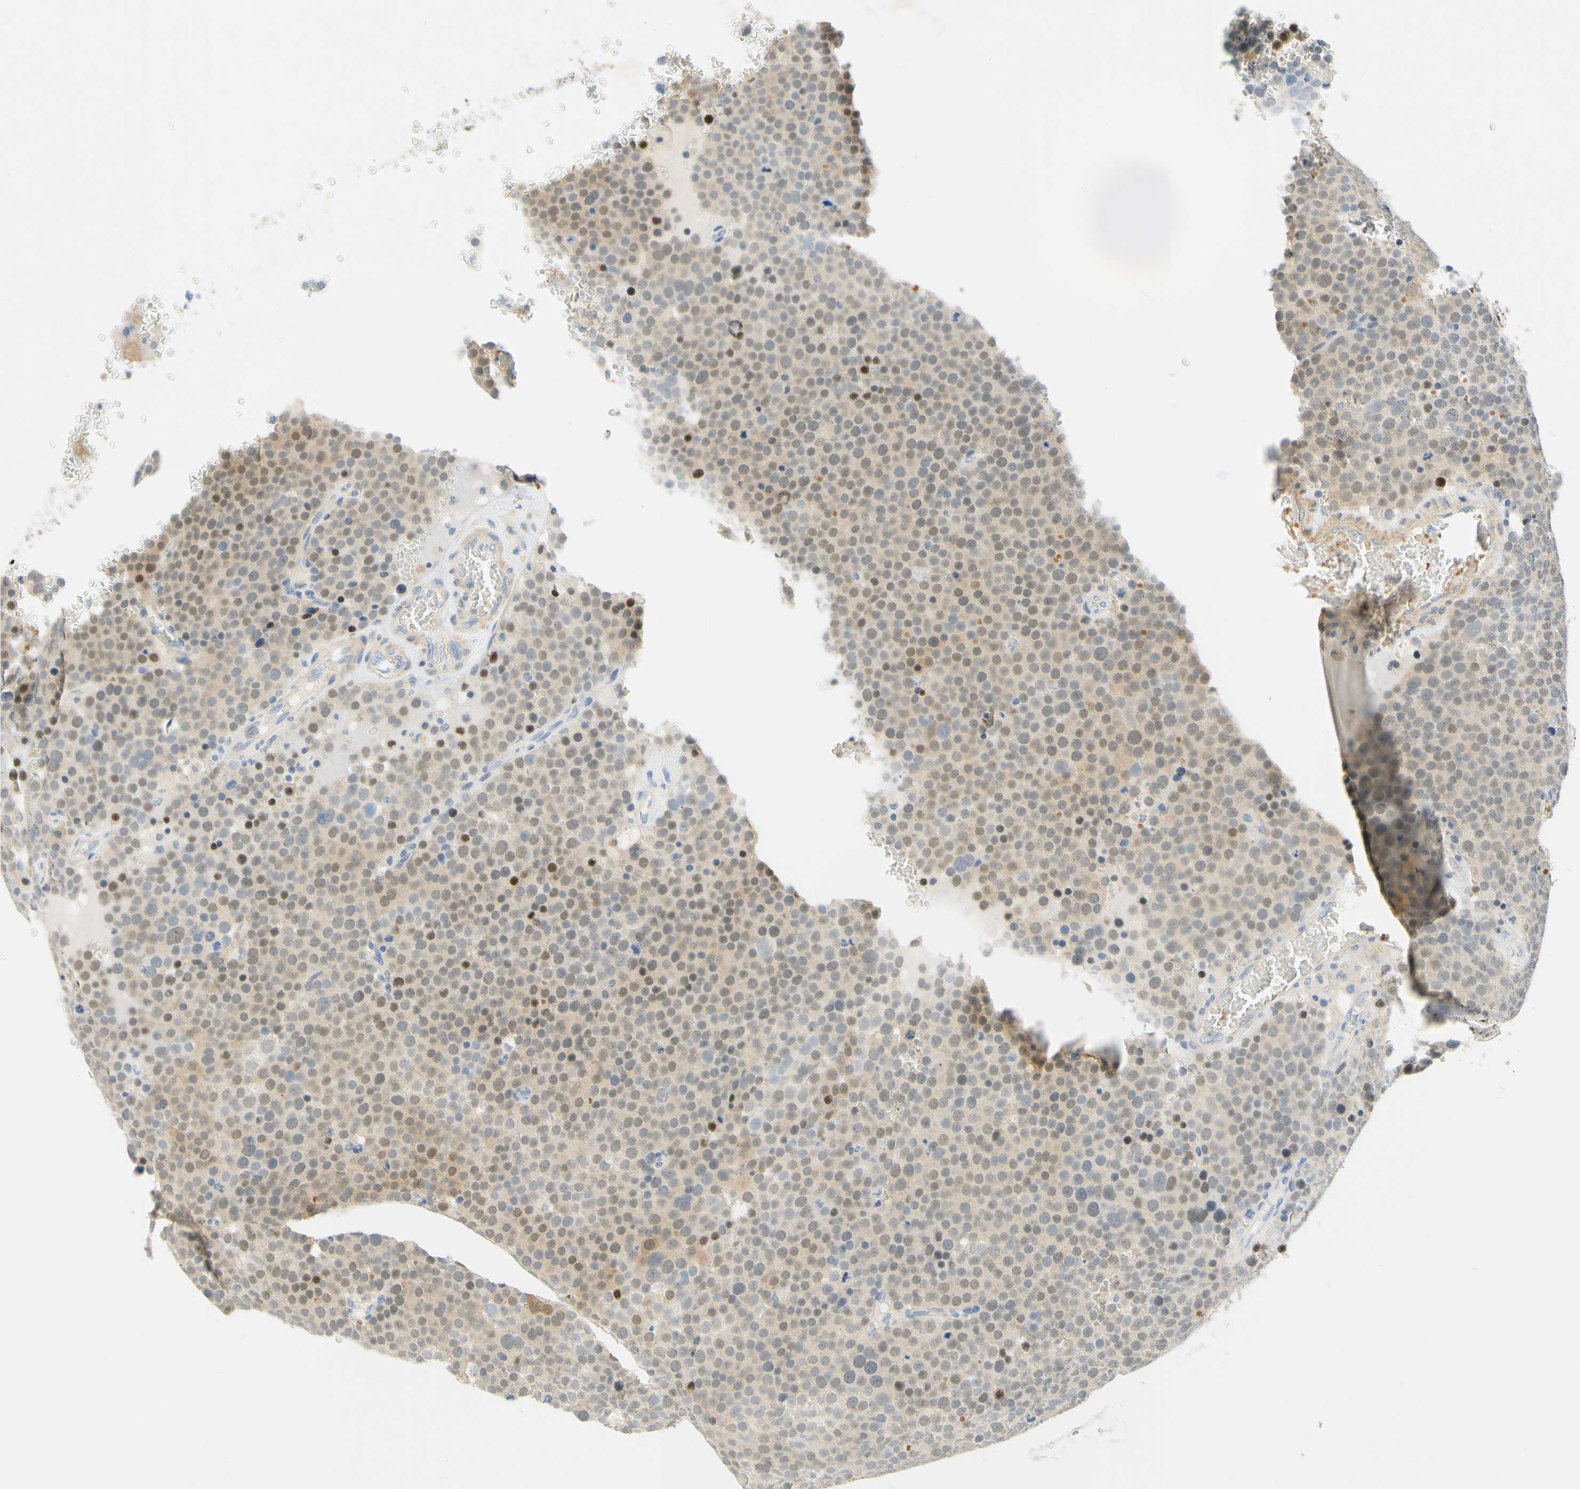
{"staining": {"intensity": "weak", "quantity": ">75%", "location": "cytoplasmic/membranous,nuclear"}, "tissue": "testis cancer", "cell_type": "Tumor cells", "image_type": "cancer", "snomed": [{"axis": "morphology", "description": "Seminoma, NOS"}, {"axis": "topography", "description": "Testis"}], "caption": "Protein analysis of seminoma (testis) tissue shows weak cytoplasmic/membranous and nuclear positivity in approximately >75% of tumor cells.", "gene": "ENTREP2", "patient": {"sex": "male", "age": 71}}